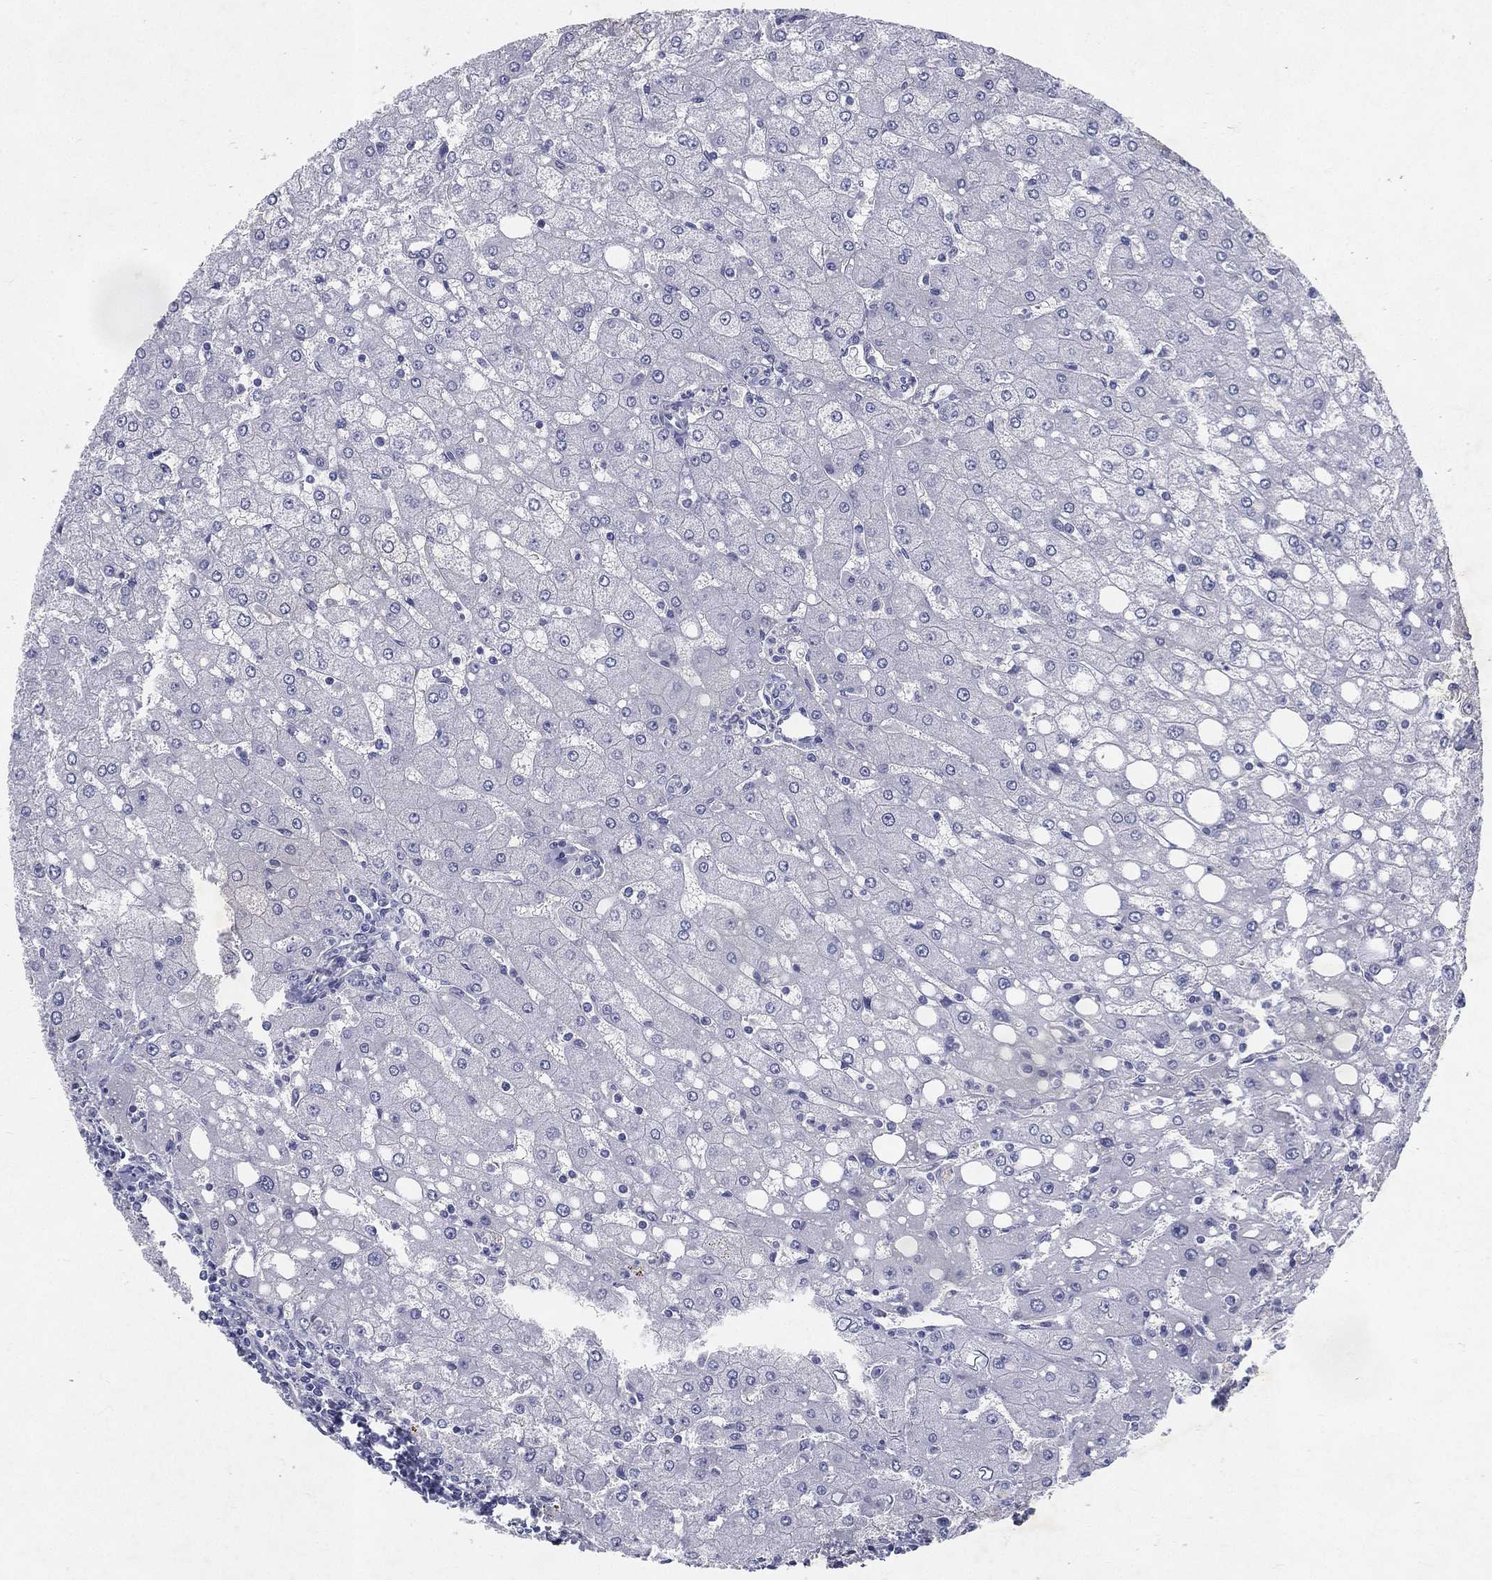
{"staining": {"intensity": "negative", "quantity": "none", "location": "none"}, "tissue": "liver", "cell_type": "Cholangiocytes", "image_type": "normal", "snomed": [{"axis": "morphology", "description": "Normal tissue, NOS"}, {"axis": "topography", "description": "Liver"}], "caption": "Immunohistochemistry image of unremarkable human liver stained for a protein (brown), which shows no staining in cholangiocytes. (IHC, brightfield microscopy, high magnification).", "gene": "RGS13", "patient": {"sex": "female", "age": 53}}